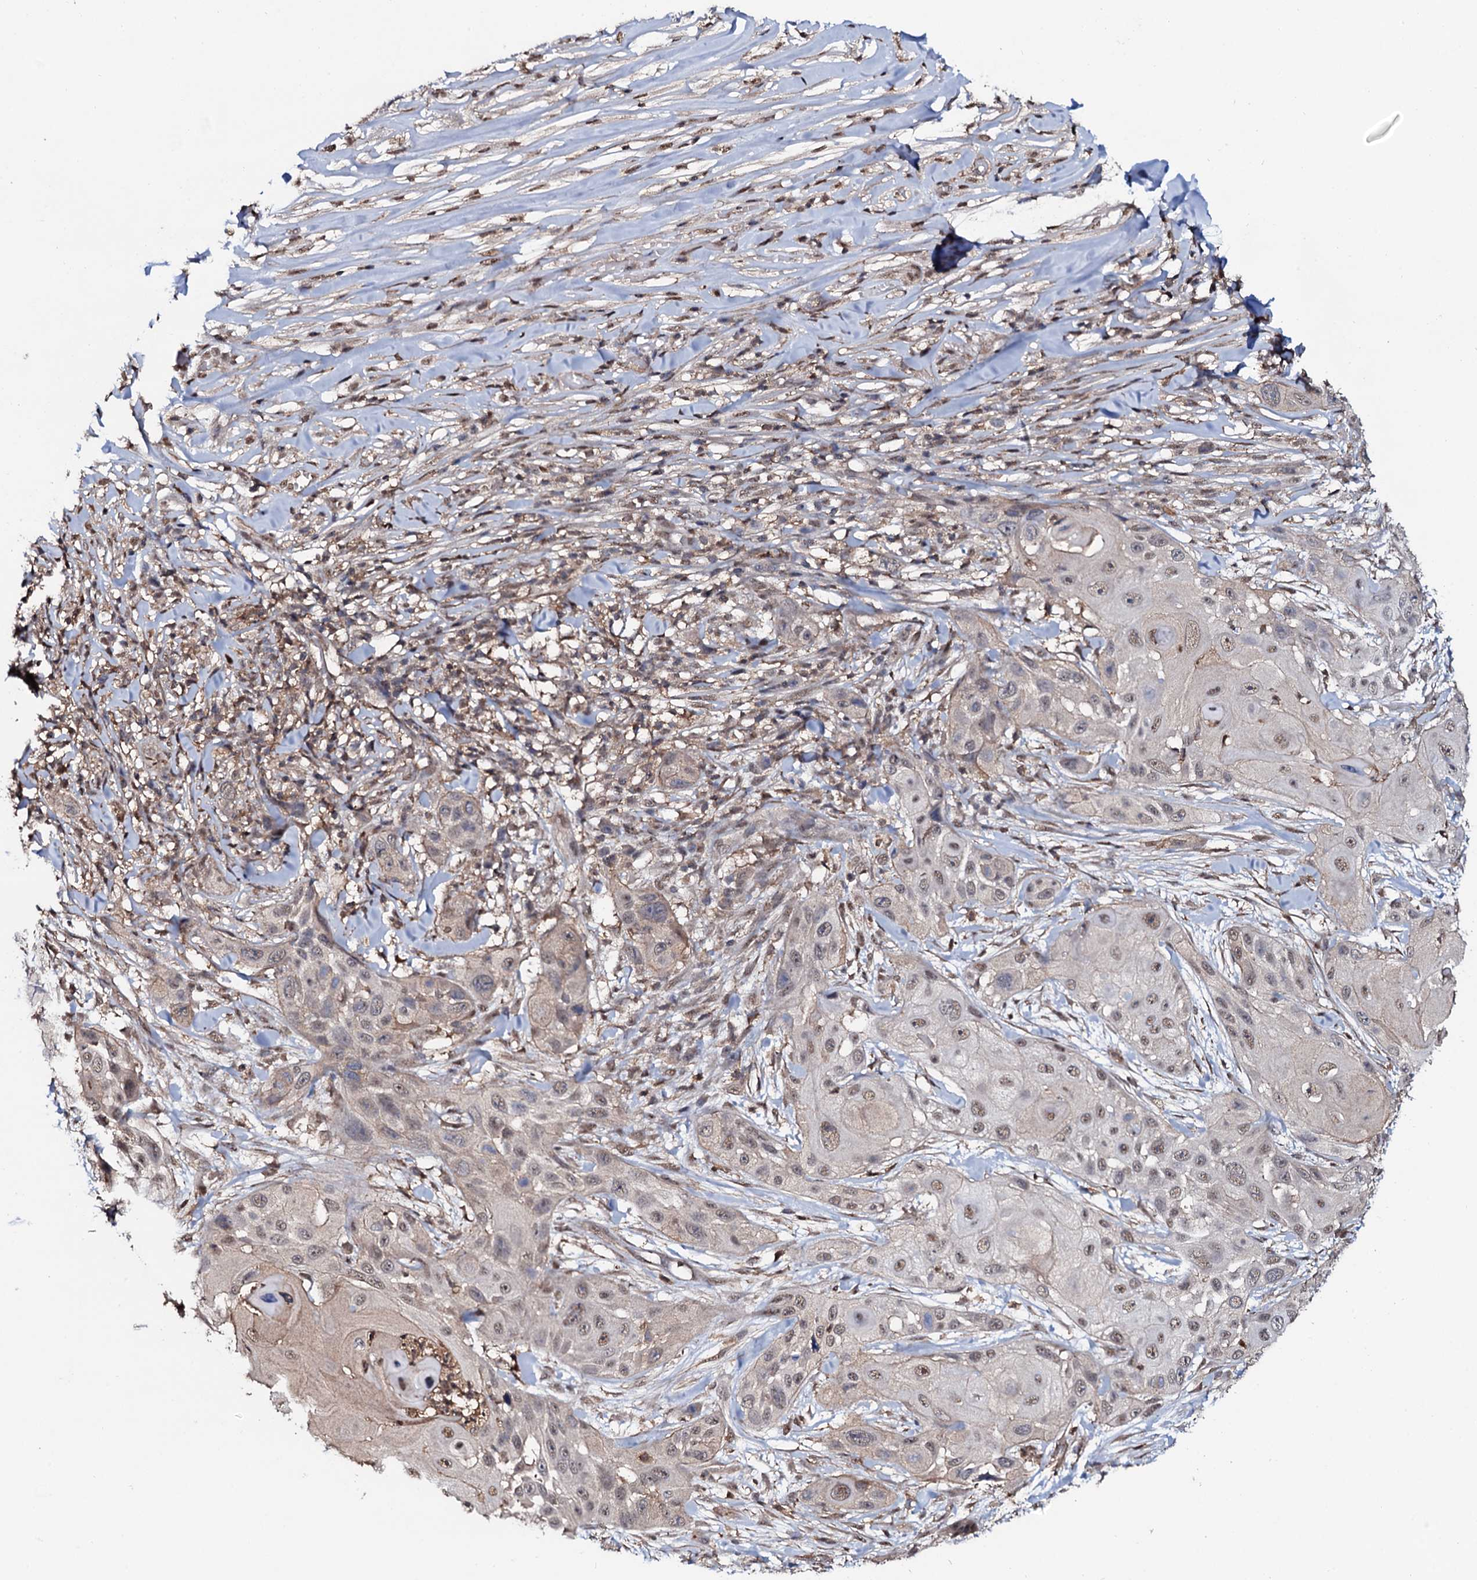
{"staining": {"intensity": "weak", "quantity": "25%-75%", "location": "nuclear"}, "tissue": "skin cancer", "cell_type": "Tumor cells", "image_type": "cancer", "snomed": [{"axis": "morphology", "description": "Squamous cell carcinoma, NOS"}, {"axis": "topography", "description": "Skin"}], "caption": "Skin cancer stained with immunohistochemistry (IHC) shows weak nuclear positivity in about 25%-75% of tumor cells.", "gene": "COG6", "patient": {"sex": "female", "age": 44}}